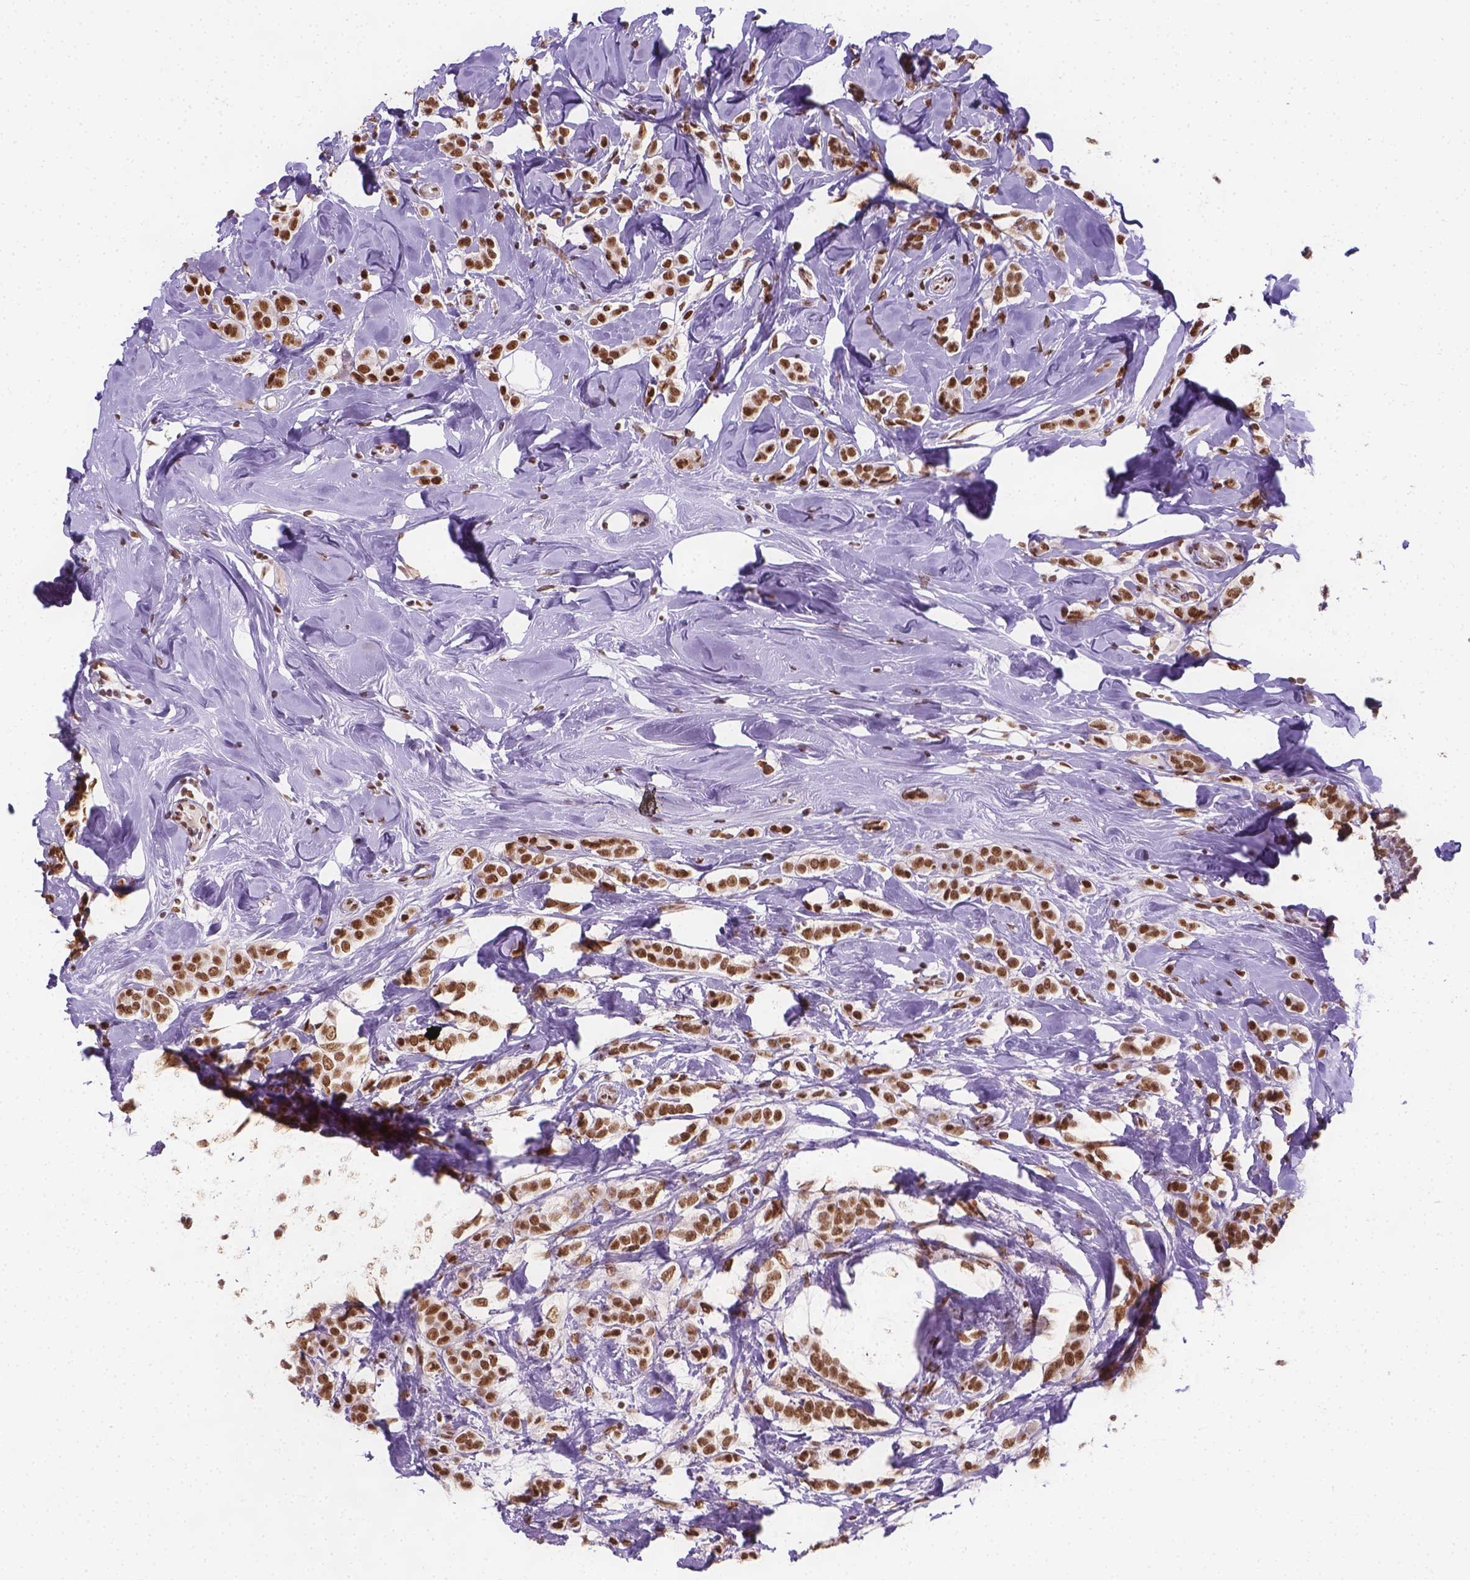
{"staining": {"intensity": "strong", "quantity": ">75%", "location": "nuclear"}, "tissue": "breast cancer", "cell_type": "Tumor cells", "image_type": "cancer", "snomed": [{"axis": "morphology", "description": "Lobular carcinoma"}, {"axis": "topography", "description": "Breast"}], "caption": "Immunohistochemistry micrograph of neoplastic tissue: human breast cancer stained using immunohistochemistry (IHC) exhibits high levels of strong protein expression localized specifically in the nuclear of tumor cells, appearing as a nuclear brown color.", "gene": "FANCE", "patient": {"sex": "female", "age": 49}}